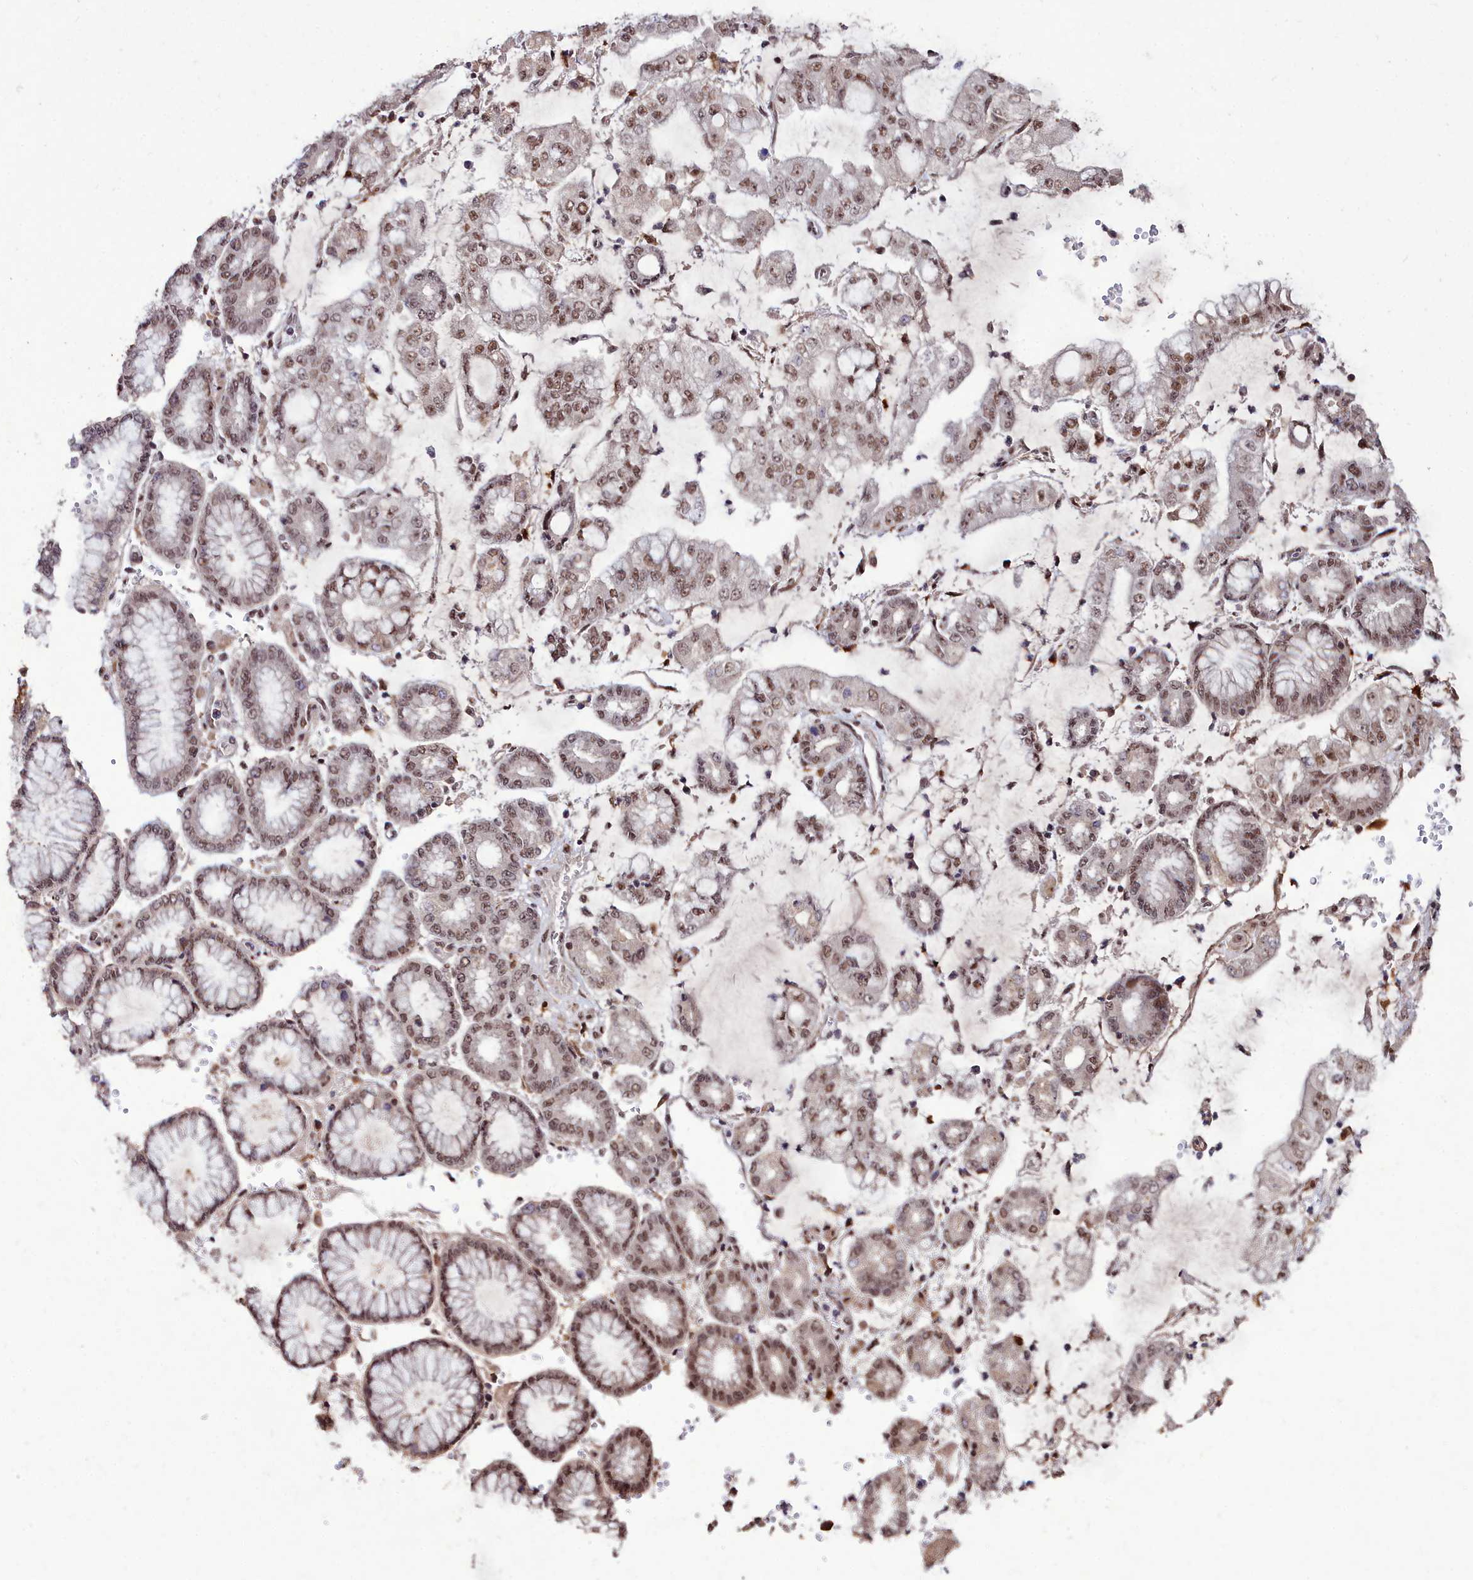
{"staining": {"intensity": "moderate", "quantity": ">75%", "location": "nuclear"}, "tissue": "stomach cancer", "cell_type": "Tumor cells", "image_type": "cancer", "snomed": [{"axis": "morphology", "description": "Adenocarcinoma, NOS"}, {"axis": "topography", "description": "Stomach"}], "caption": "Tumor cells show medium levels of moderate nuclear staining in approximately >75% of cells in stomach cancer (adenocarcinoma).", "gene": "CXXC1", "patient": {"sex": "male", "age": 76}}